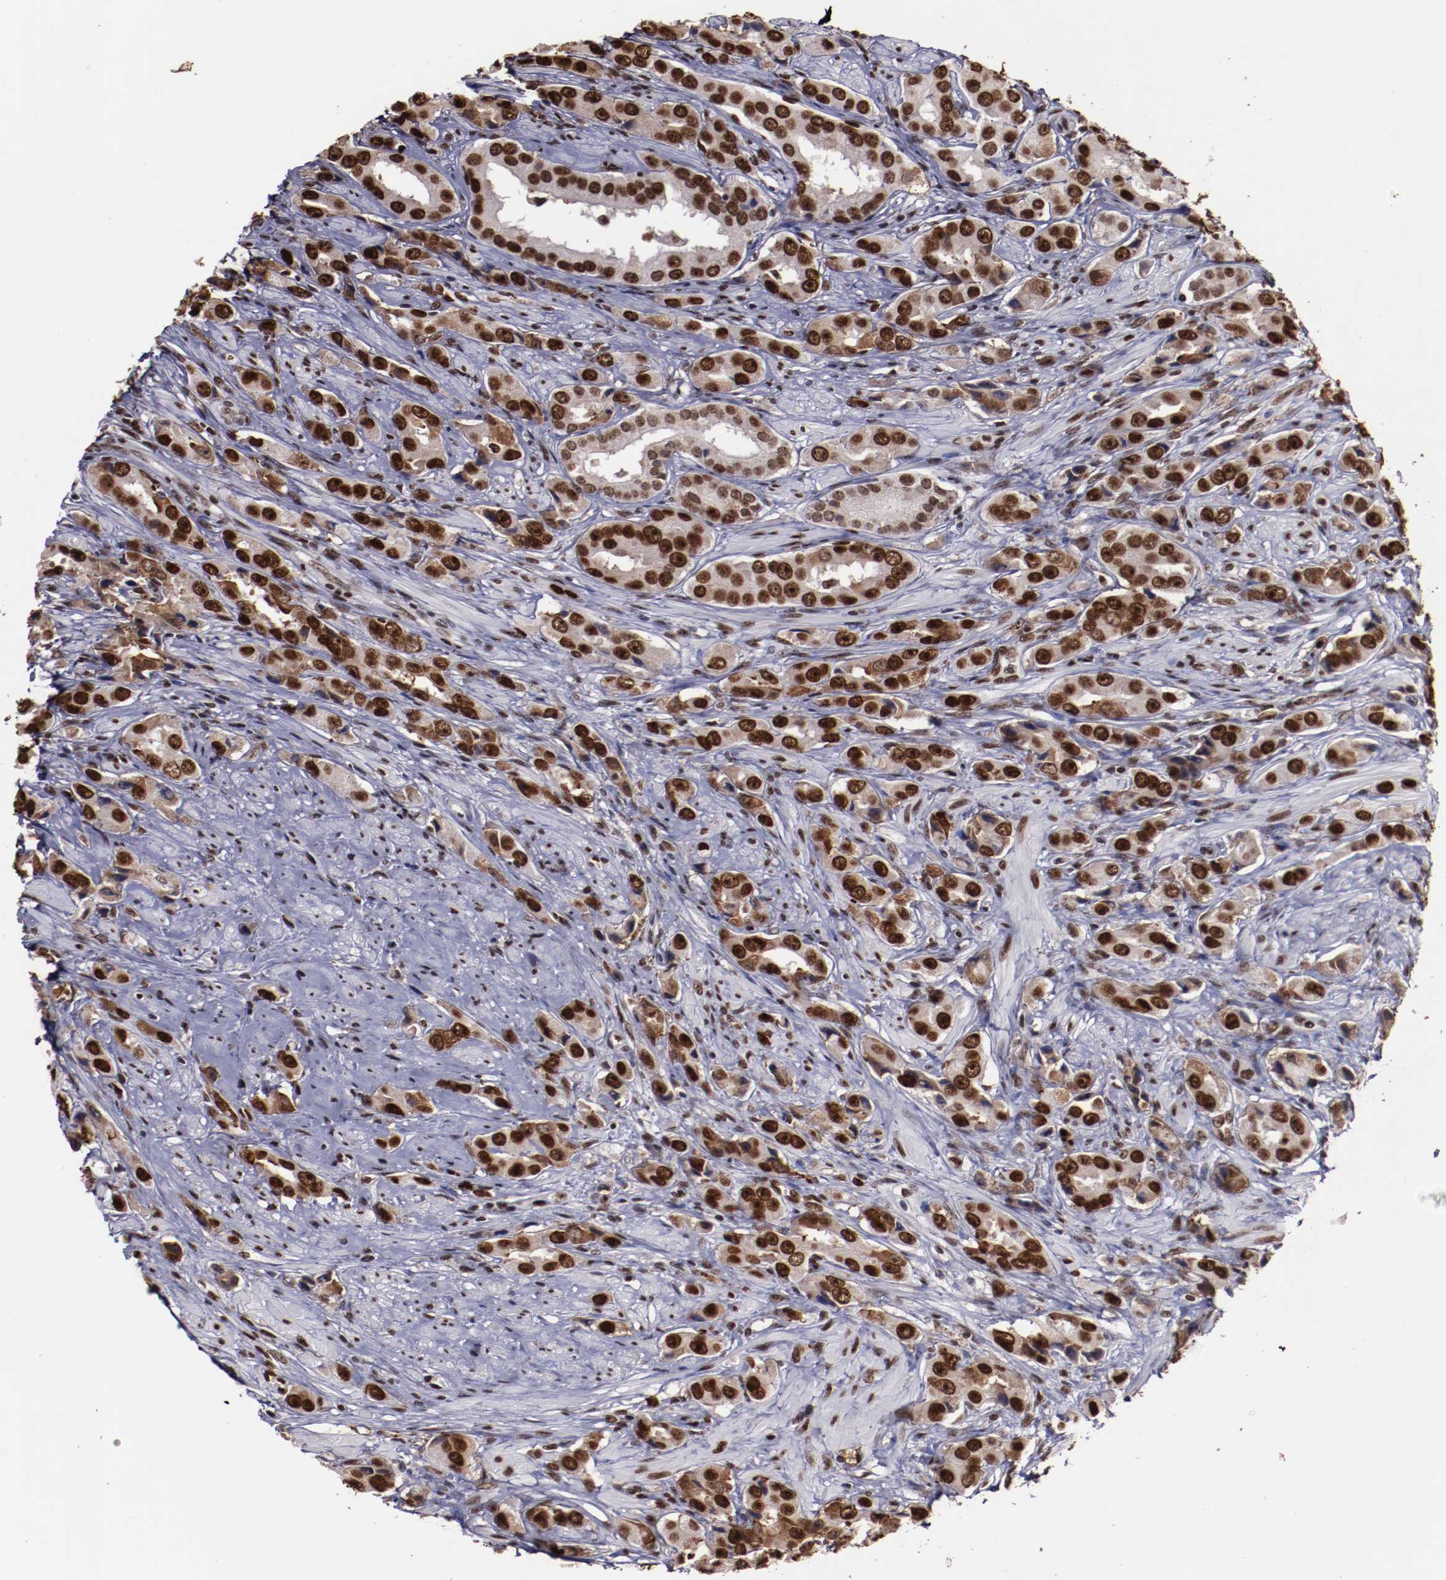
{"staining": {"intensity": "strong", "quantity": ">75%", "location": "nuclear"}, "tissue": "prostate cancer", "cell_type": "Tumor cells", "image_type": "cancer", "snomed": [{"axis": "morphology", "description": "Adenocarcinoma, Medium grade"}, {"axis": "topography", "description": "Prostate"}], "caption": "Prostate cancer stained with a brown dye demonstrates strong nuclear positive positivity in approximately >75% of tumor cells.", "gene": "APEX1", "patient": {"sex": "male", "age": 53}}